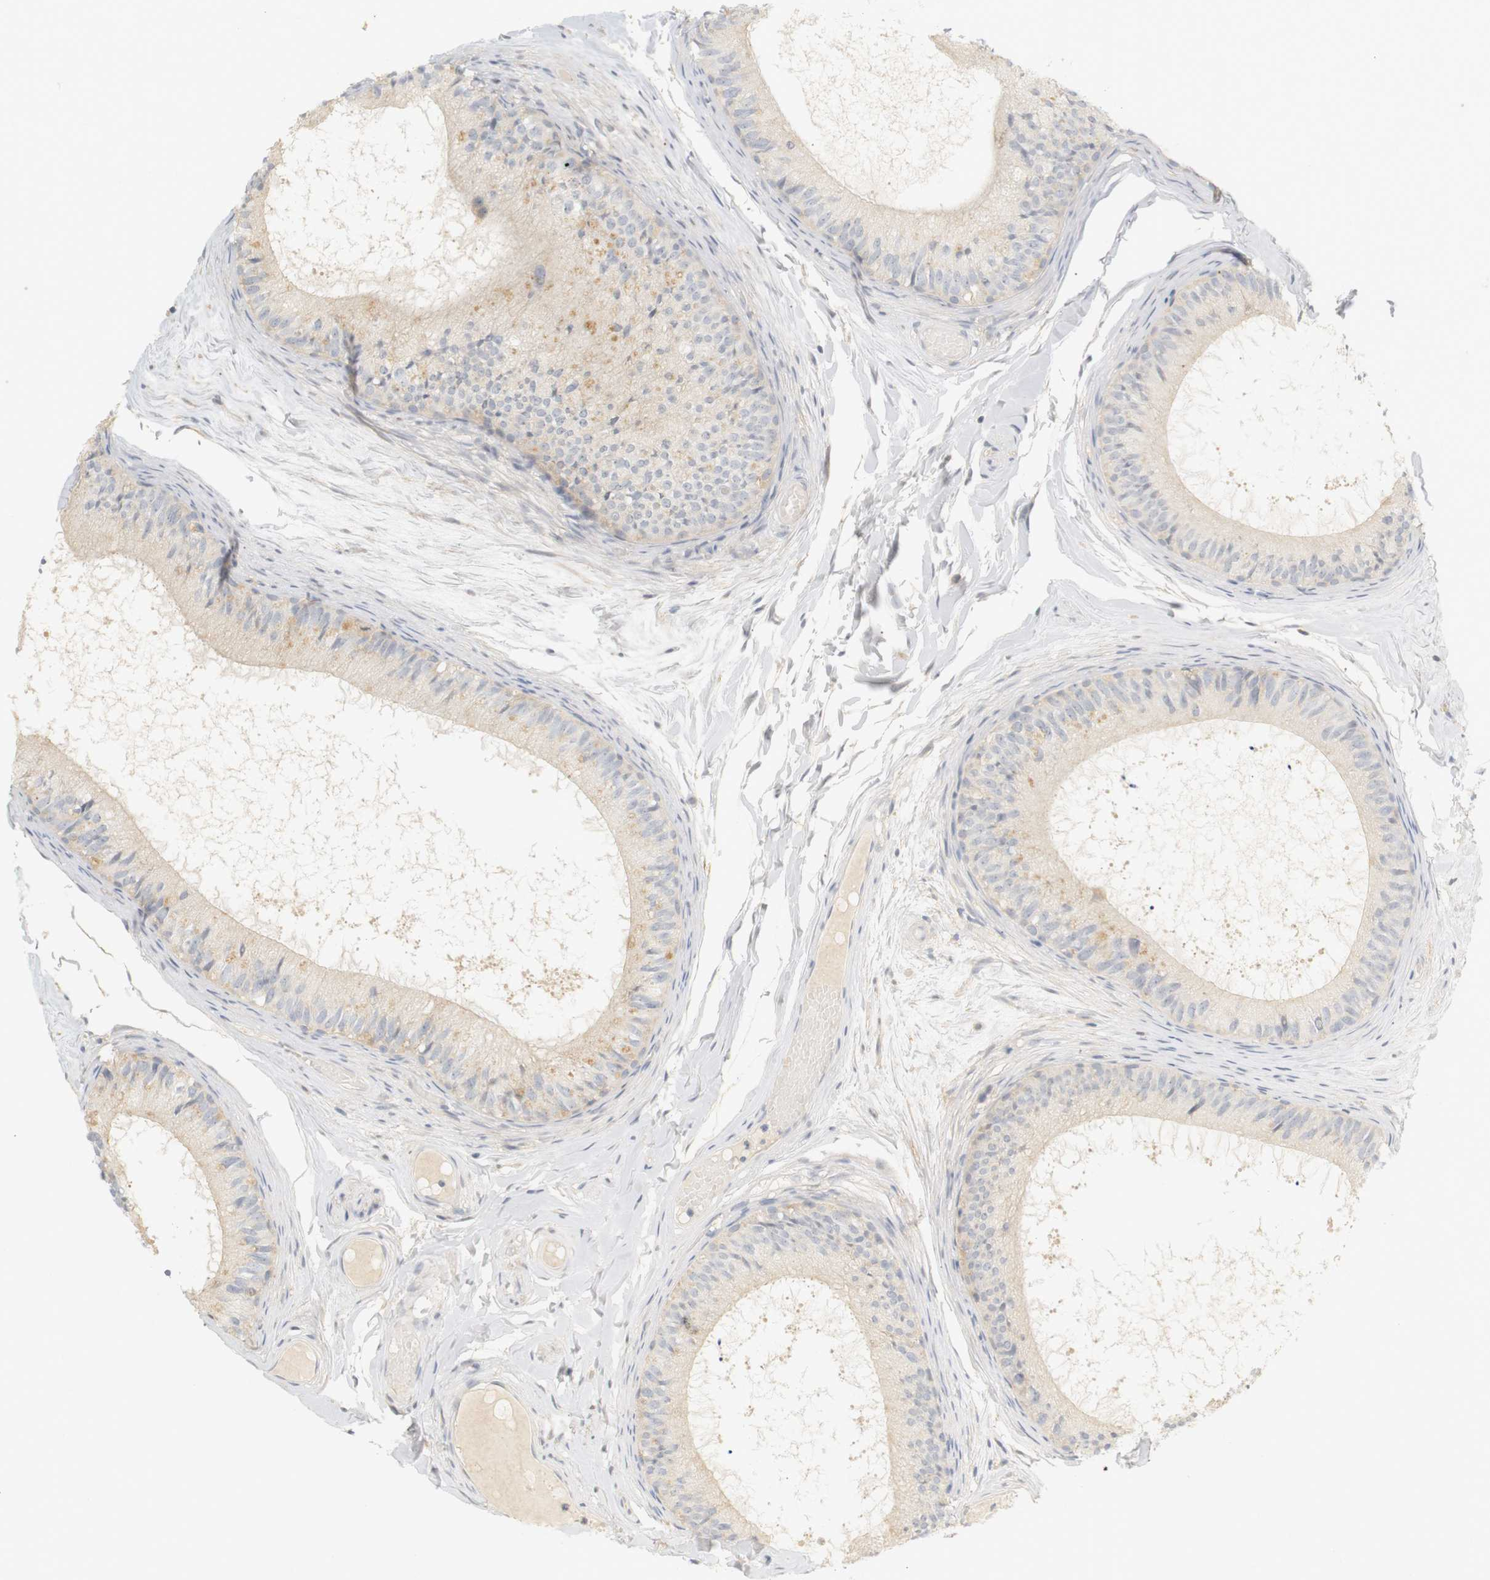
{"staining": {"intensity": "negative", "quantity": "none", "location": "none"}, "tissue": "epididymis", "cell_type": "Glandular cells", "image_type": "normal", "snomed": [{"axis": "morphology", "description": "Normal tissue, NOS"}, {"axis": "topography", "description": "Epididymis"}], "caption": "Immunohistochemistry micrograph of unremarkable human epididymis stained for a protein (brown), which exhibits no positivity in glandular cells.", "gene": "RTN3", "patient": {"sex": "male", "age": 46}}